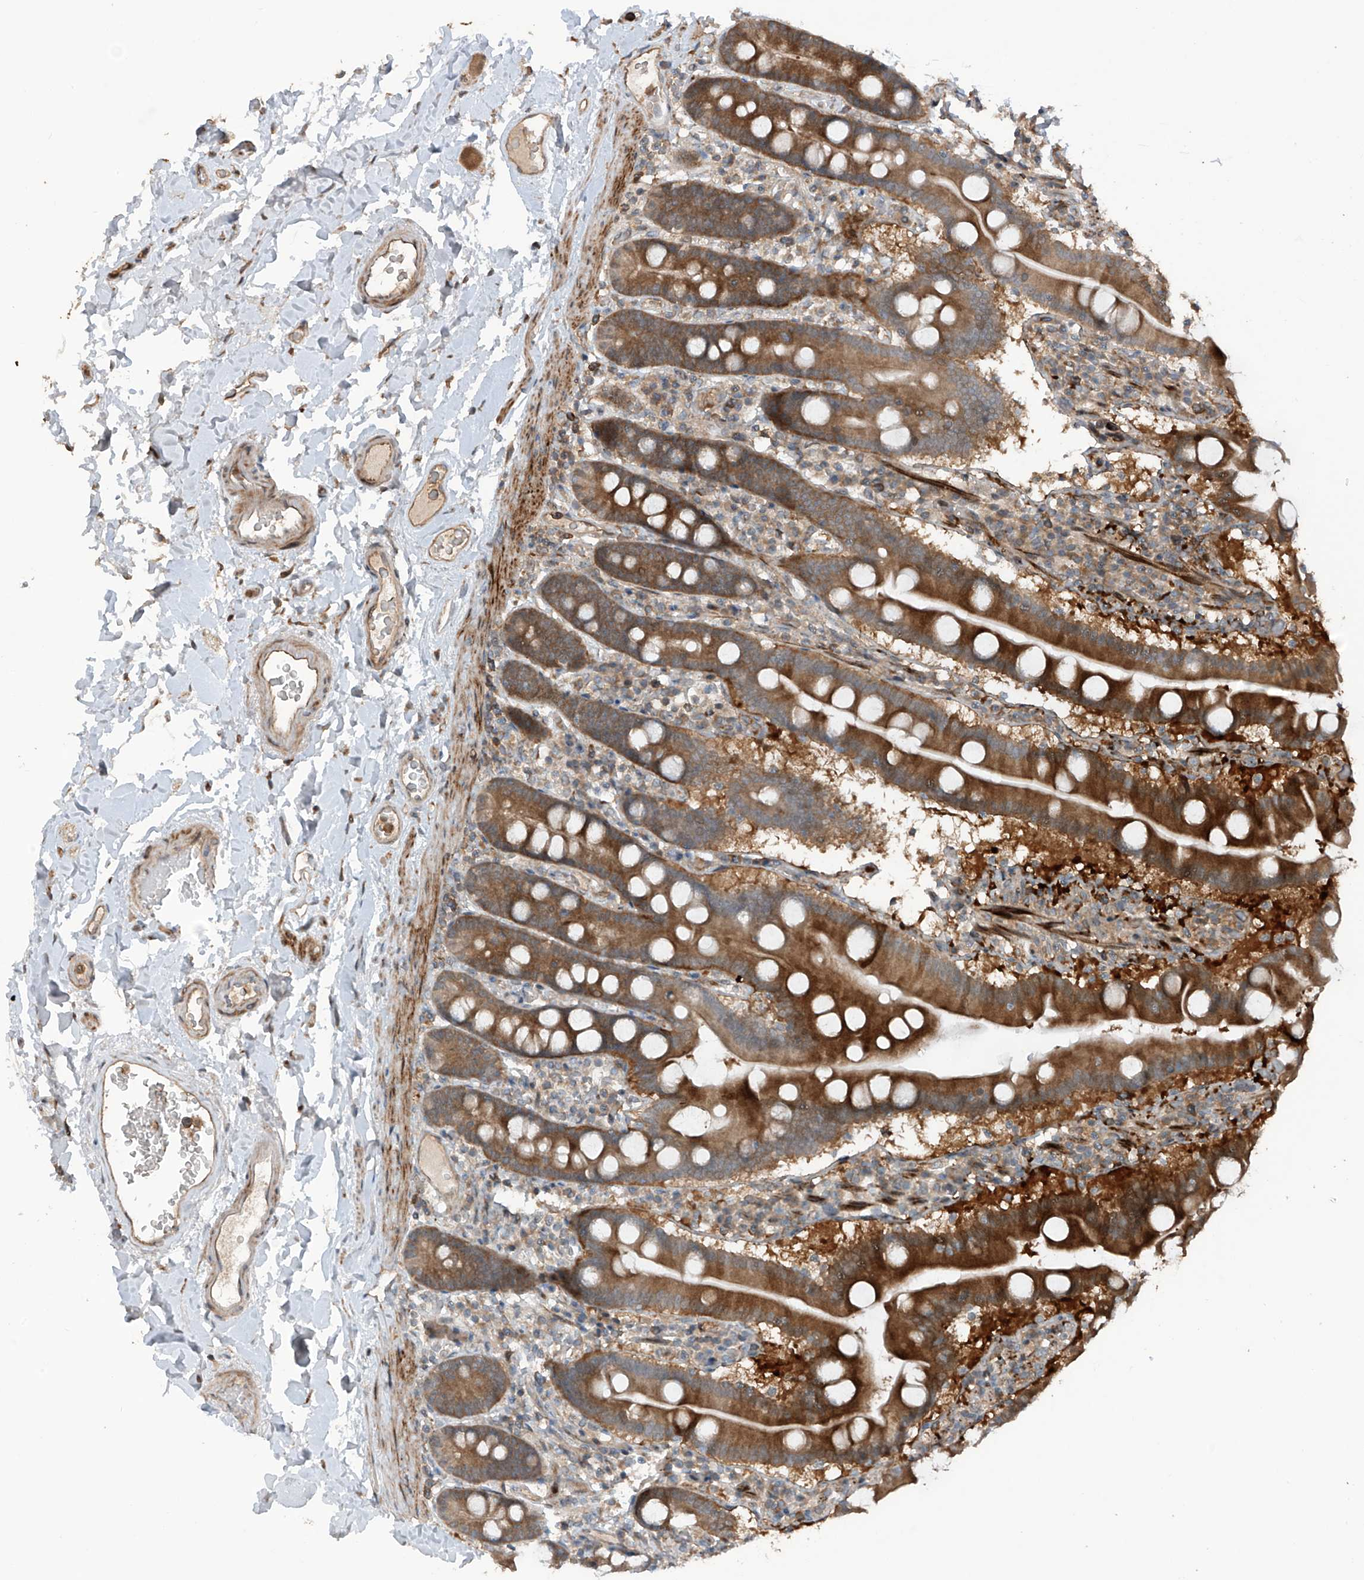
{"staining": {"intensity": "strong", "quantity": ">75%", "location": "cytoplasmic/membranous"}, "tissue": "duodenum", "cell_type": "Glandular cells", "image_type": "normal", "snomed": [{"axis": "morphology", "description": "Normal tissue, NOS"}, {"axis": "topography", "description": "Duodenum"}], "caption": "Duodenum stained with immunohistochemistry shows strong cytoplasmic/membranous positivity in approximately >75% of glandular cells.", "gene": "SAMD3", "patient": {"sex": "male", "age": 55}}